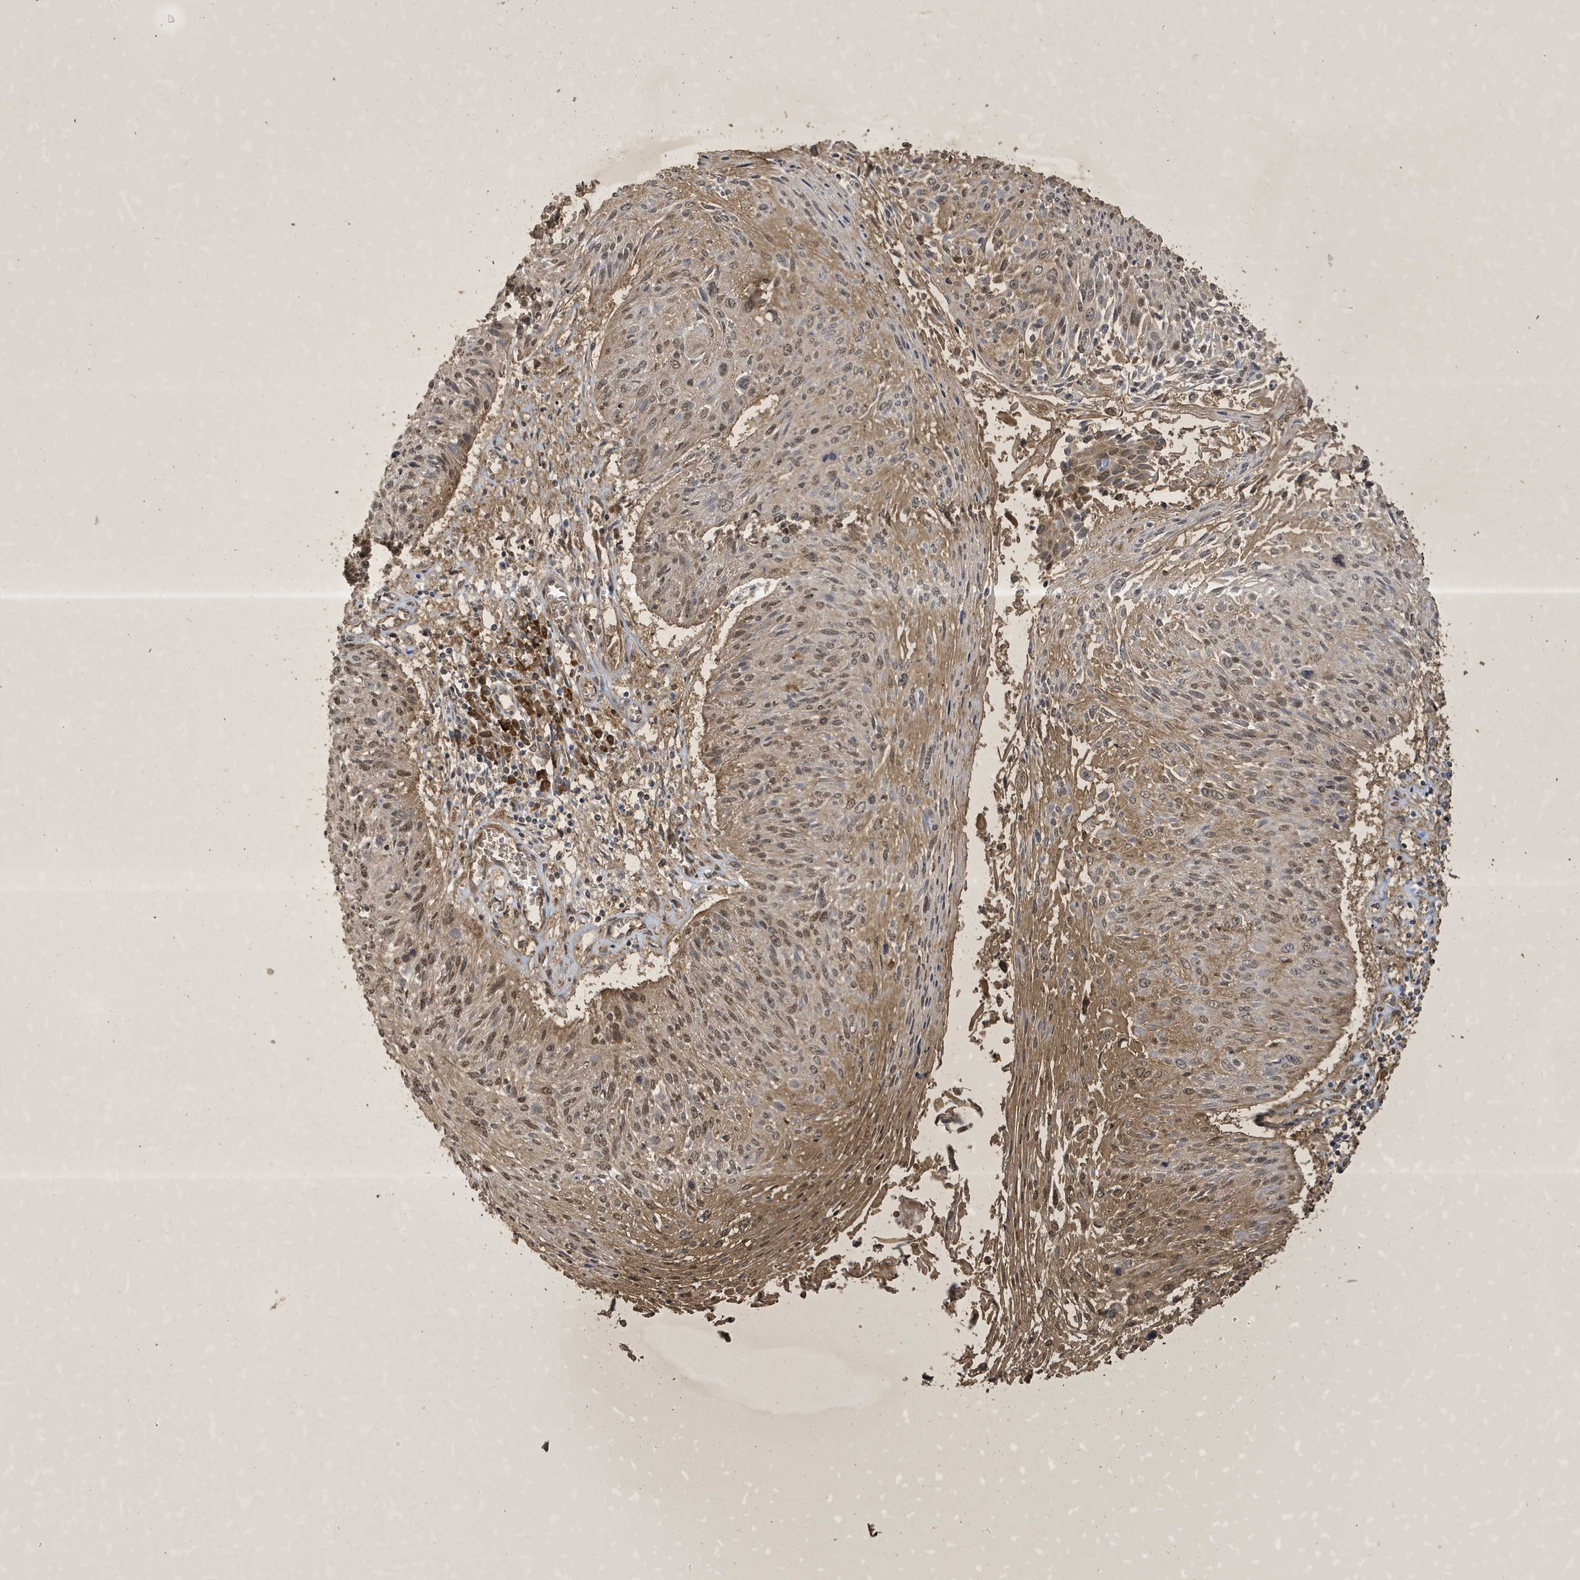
{"staining": {"intensity": "moderate", "quantity": ">75%", "location": "cytoplasmic/membranous,nuclear"}, "tissue": "cervical cancer", "cell_type": "Tumor cells", "image_type": "cancer", "snomed": [{"axis": "morphology", "description": "Squamous cell carcinoma, NOS"}, {"axis": "topography", "description": "Cervix"}], "caption": "Approximately >75% of tumor cells in cervical cancer (squamous cell carcinoma) display moderate cytoplasmic/membranous and nuclear protein positivity as visualized by brown immunohistochemical staining.", "gene": "STX10", "patient": {"sex": "female", "age": 51}}